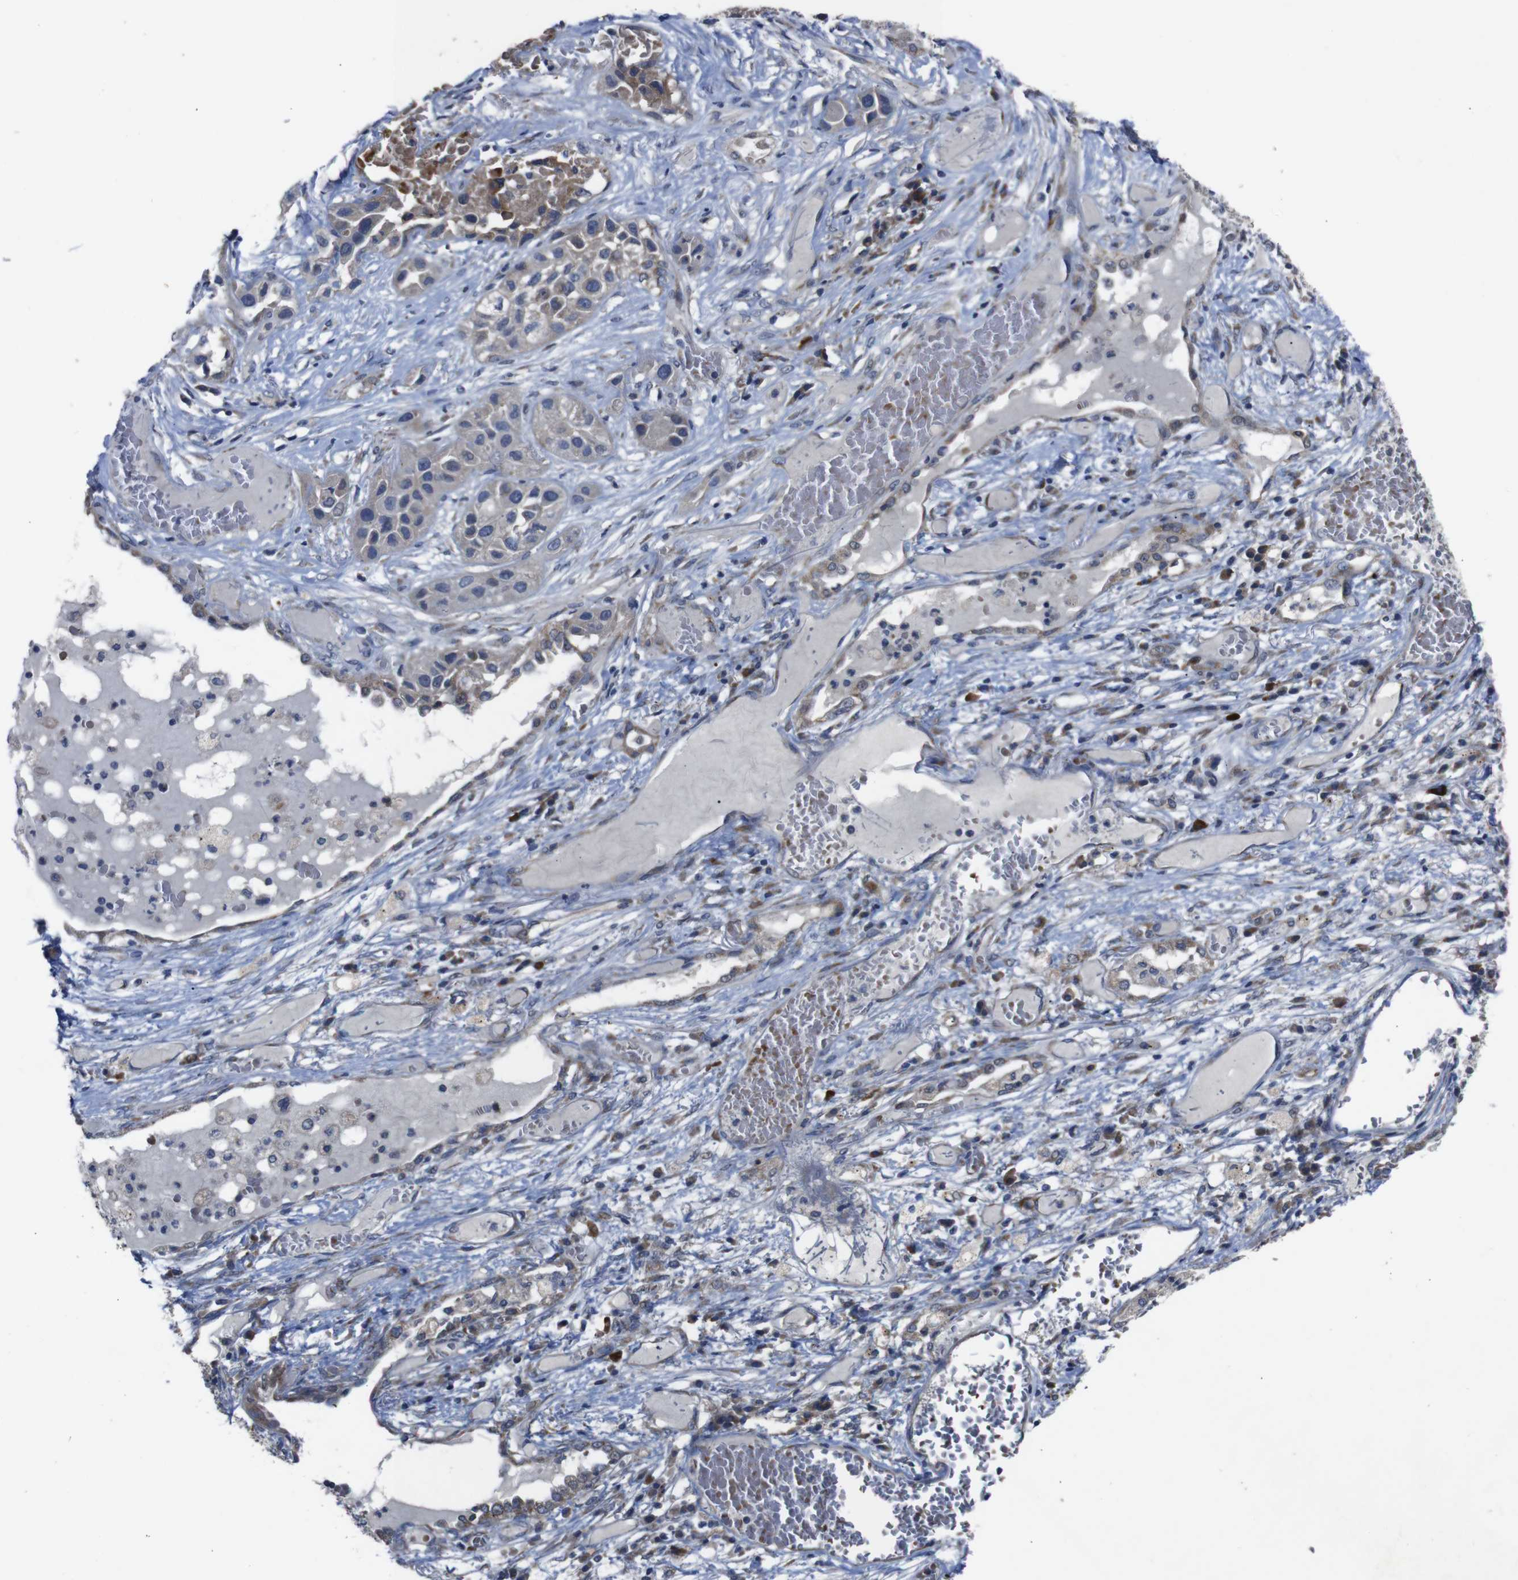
{"staining": {"intensity": "negative", "quantity": "none", "location": "none"}, "tissue": "lung cancer", "cell_type": "Tumor cells", "image_type": "cancer", "snomed": [{"axis": "morphology", "description": "Squamous cell carcinoma, NOS"}, {"axis": "topography", "description": "Lung"}], "caption": "There is no significant expression in tumor cells of lung squamous cell carcinoma. (Brightfield microscopy of DAB immunohistochemistry at high magnification).", "gene": "CHST10", "patient": {"sex": "male", "age": 71}}